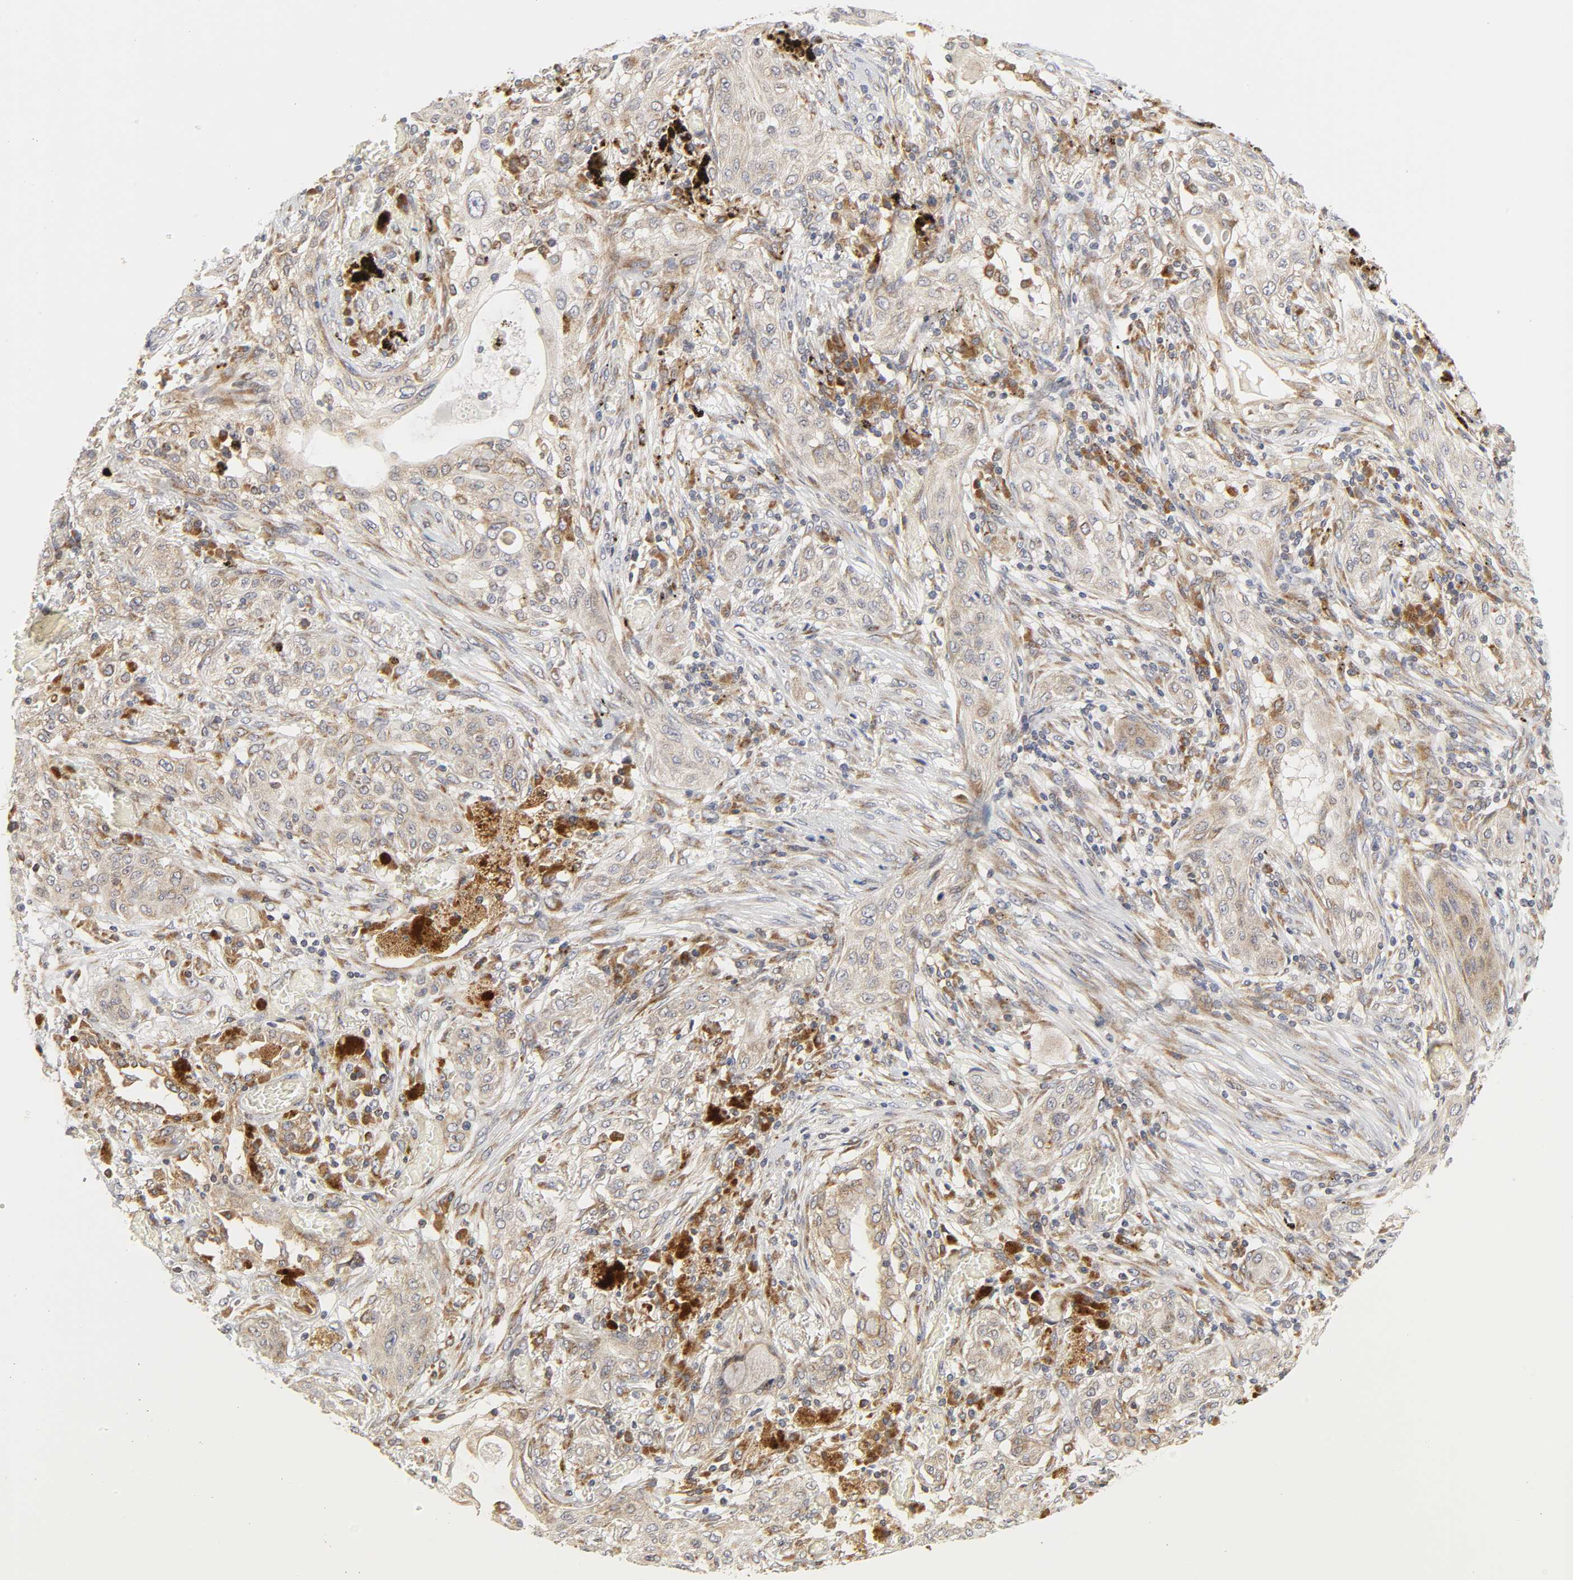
{"staining": {"intensity": "moderate", "quantity": ">75%", "location": "cytoplasmic/membranous"}, "tissue": "lung cancer", "cell_type": "Tumor cells", "image_type": "cancer", "snomed": [{"axis": "morphology", "description": "Squamous cell carcinoma, NOS"}, {"axis": "topography", "description": "Lung"}], "caption": "A micrograph showing moderate cytoplasmic/membranous expression in approximately >75% of tumor cells in squamous cell carcinoma (lung), as visualized by brown immunohistochemical staining.", "gene": "BAX", "patient": {"sex": "female", "age": 47}}